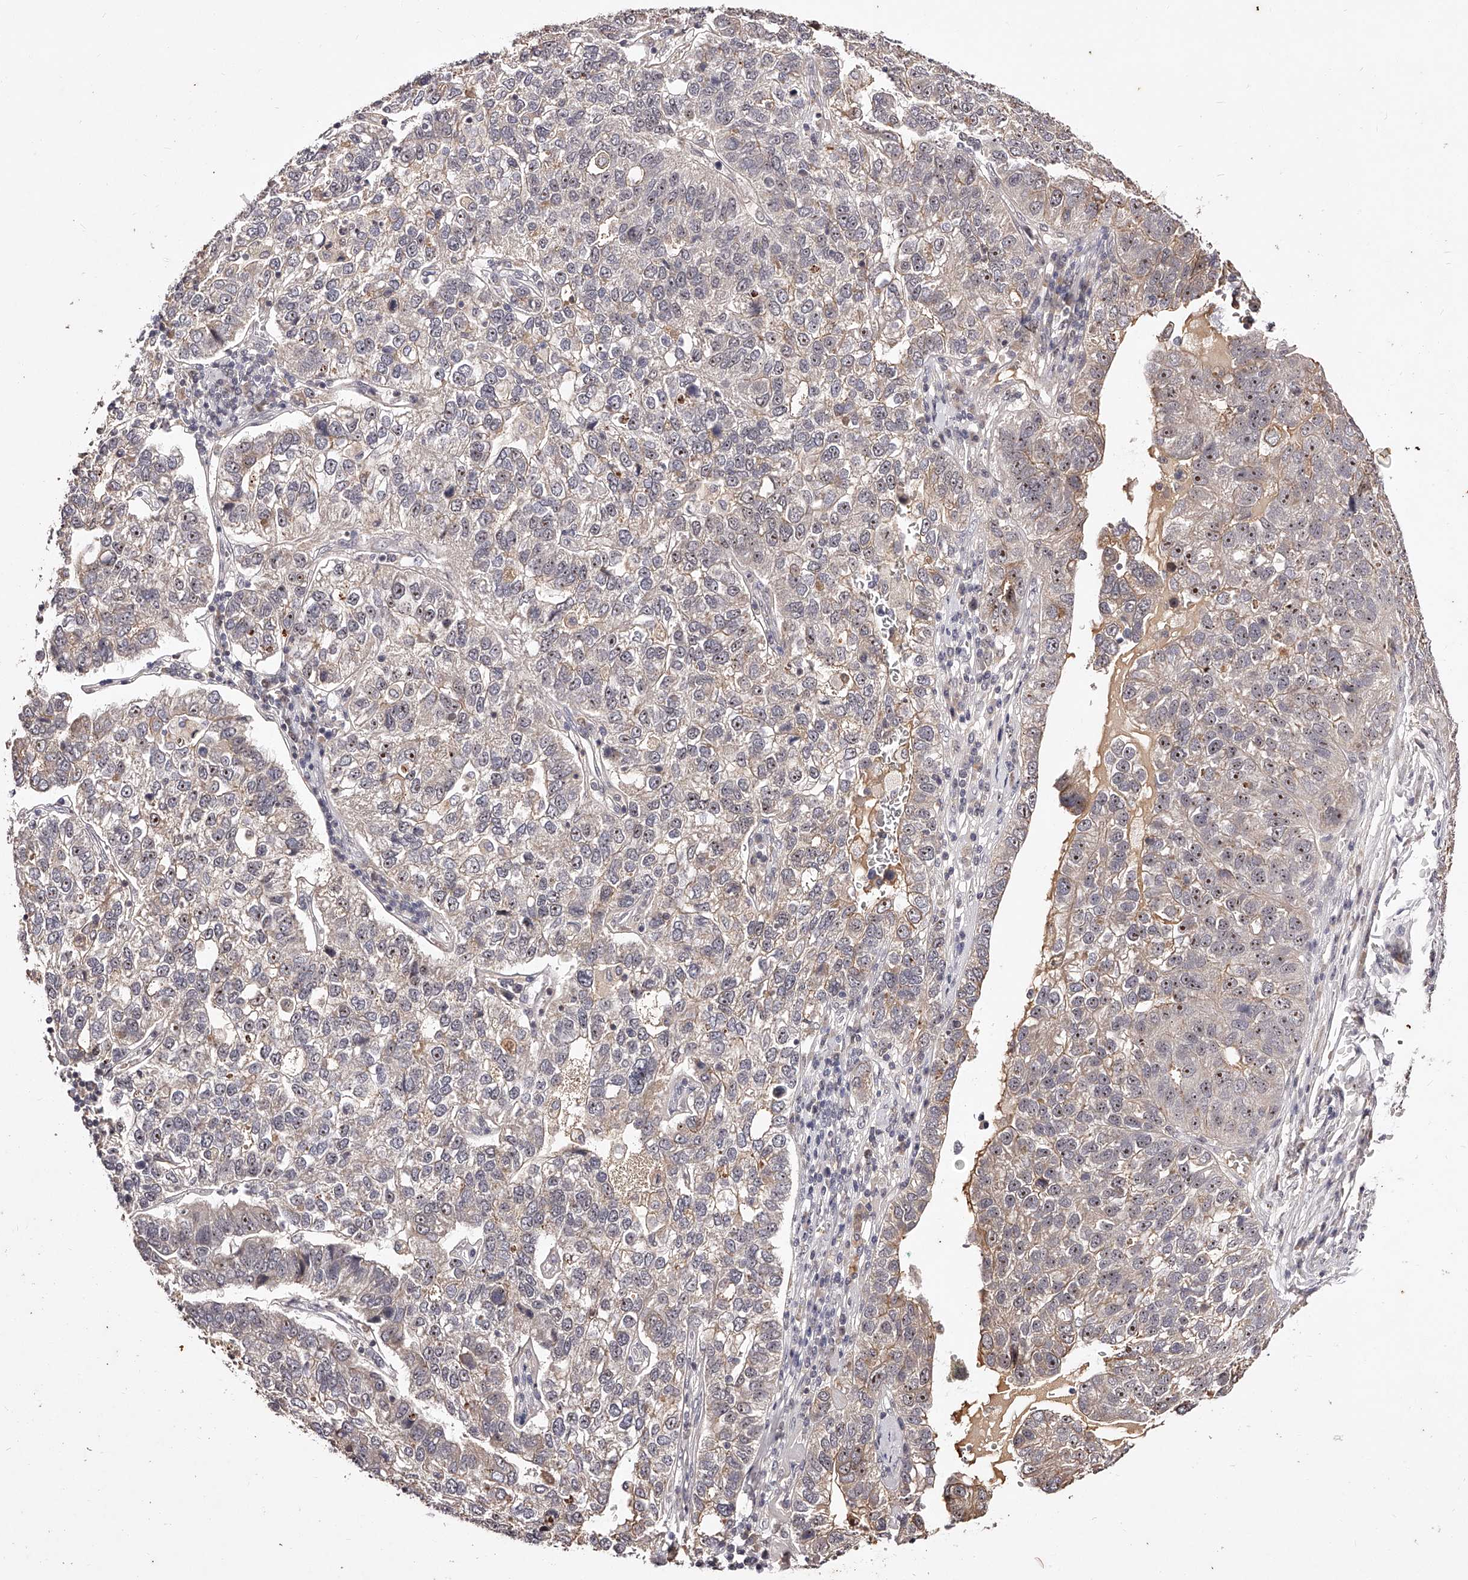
{"staining": {"intensity": "weak", "quantity": "25%-75%", "location": "cytoplasmic/membranous,nuclear"}, "tissue": "pancreatic cancer", "cell_type": "Tumor cells", "image_type": "cancer", "snomed": [{"axis": "morphology", "description": "Adenocarcinoma, NOS"}, {"axis": "topography", "description": "Pancreas"}], "caption": "Immunohistochemical staining of human pancreatic adenocarcinoma reveals low levels of weak cytoplasmic/membranous and nuclear protein staining in about 25%-75% of tumor cells.", "gene": "PHACTR1", "patient": {"sex": "female", "age": 61}}